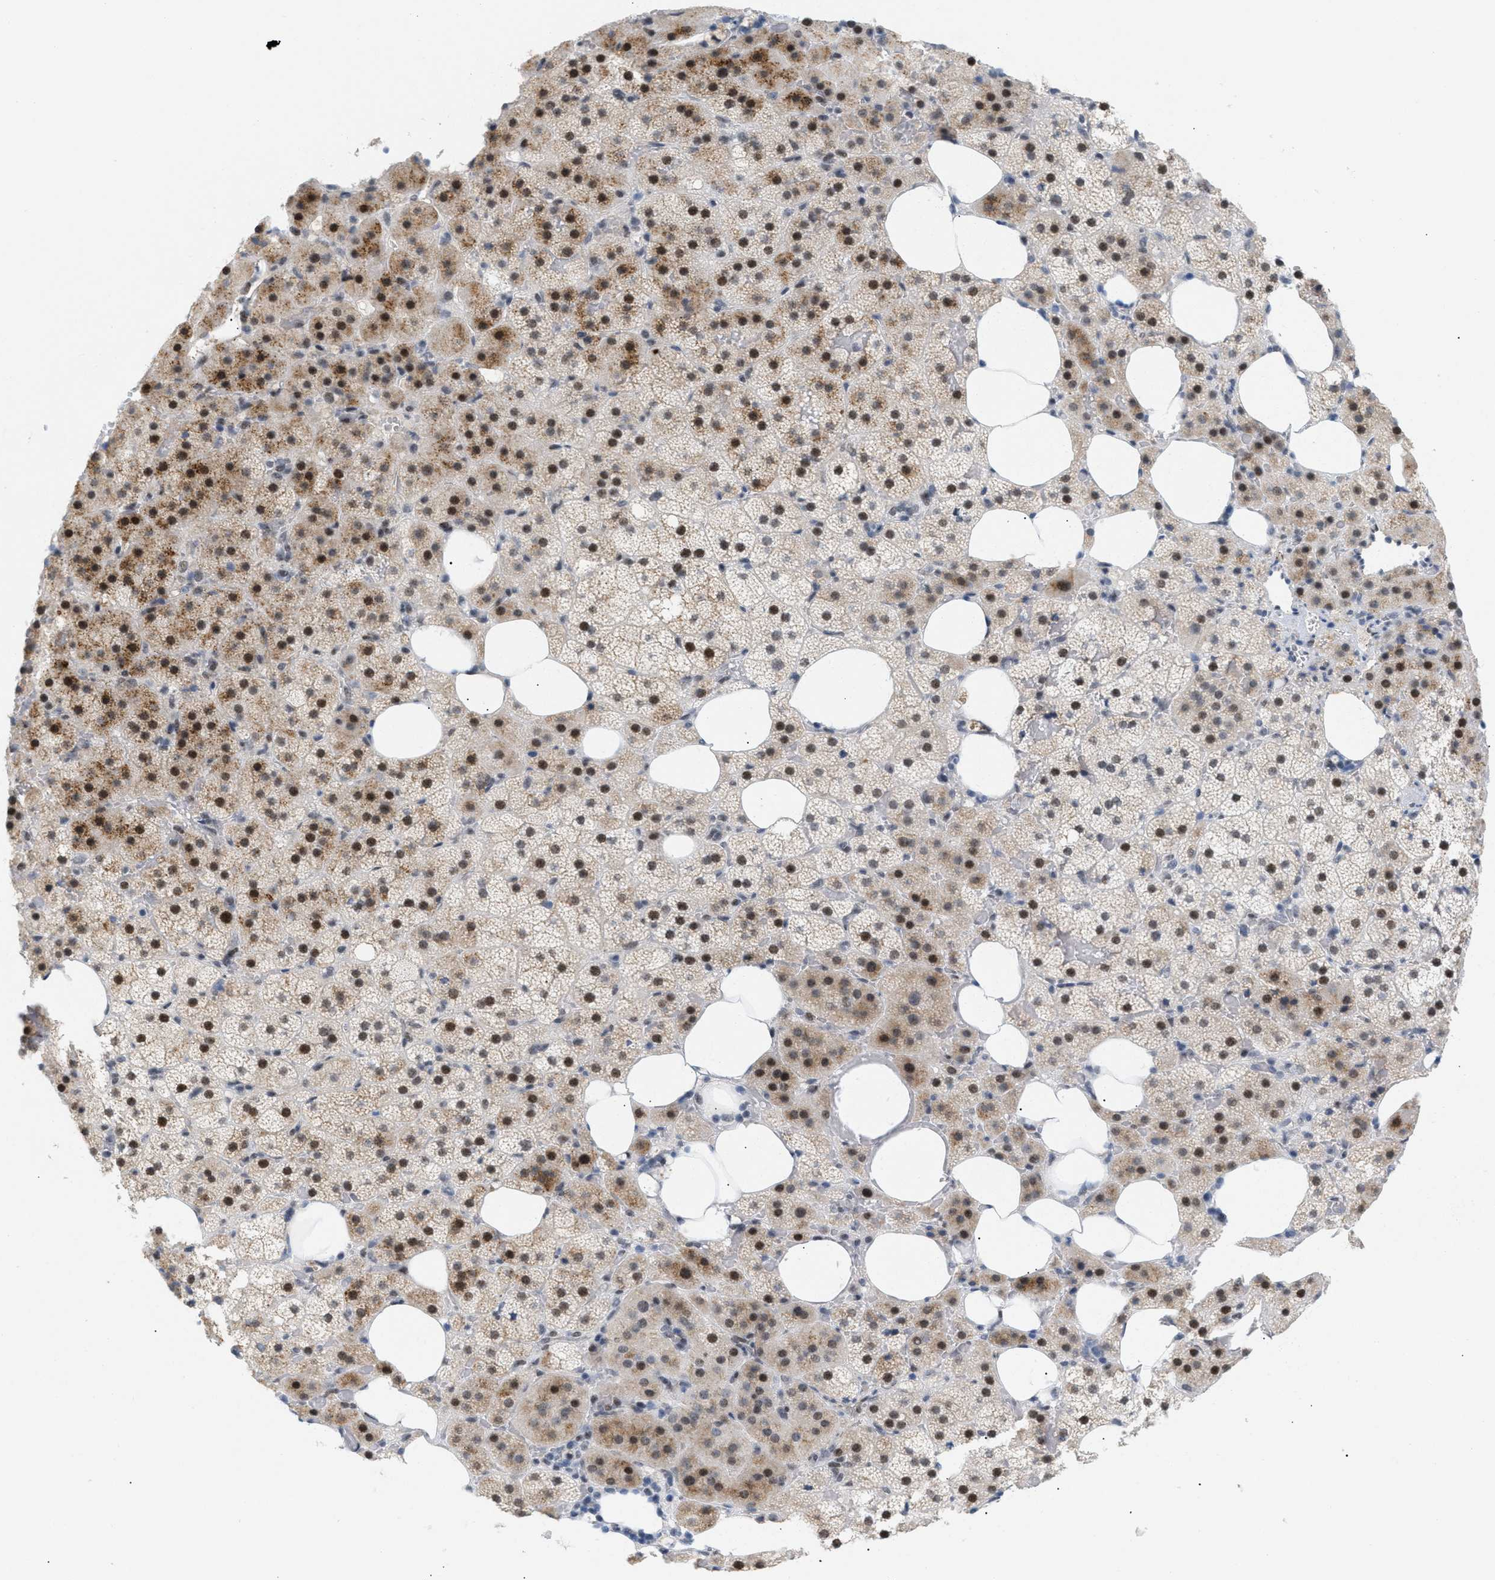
{"staining": {"intensity": "strong", "quantity": "25%-75%", "location": "cytoplasmic/membranous,nuclear"}, "tissue": "adrenal gland", "cell_type": "Glandular cells", "image_type": "normal", "snomed": [{"axis": "morphology", "description": "Normal tissue, NOS"}, {"axis": "topography", "description": "Adrenal gland"}], "caption": "There is high levels of strong cytoplasmic/membranous,nuclear positivity in glandular cells of normal adrenal gland, as demonstrated by immunohistochemical staining (brown color).", "gene": "PPARD", "patient": {"sex": "female", "age": 59}}